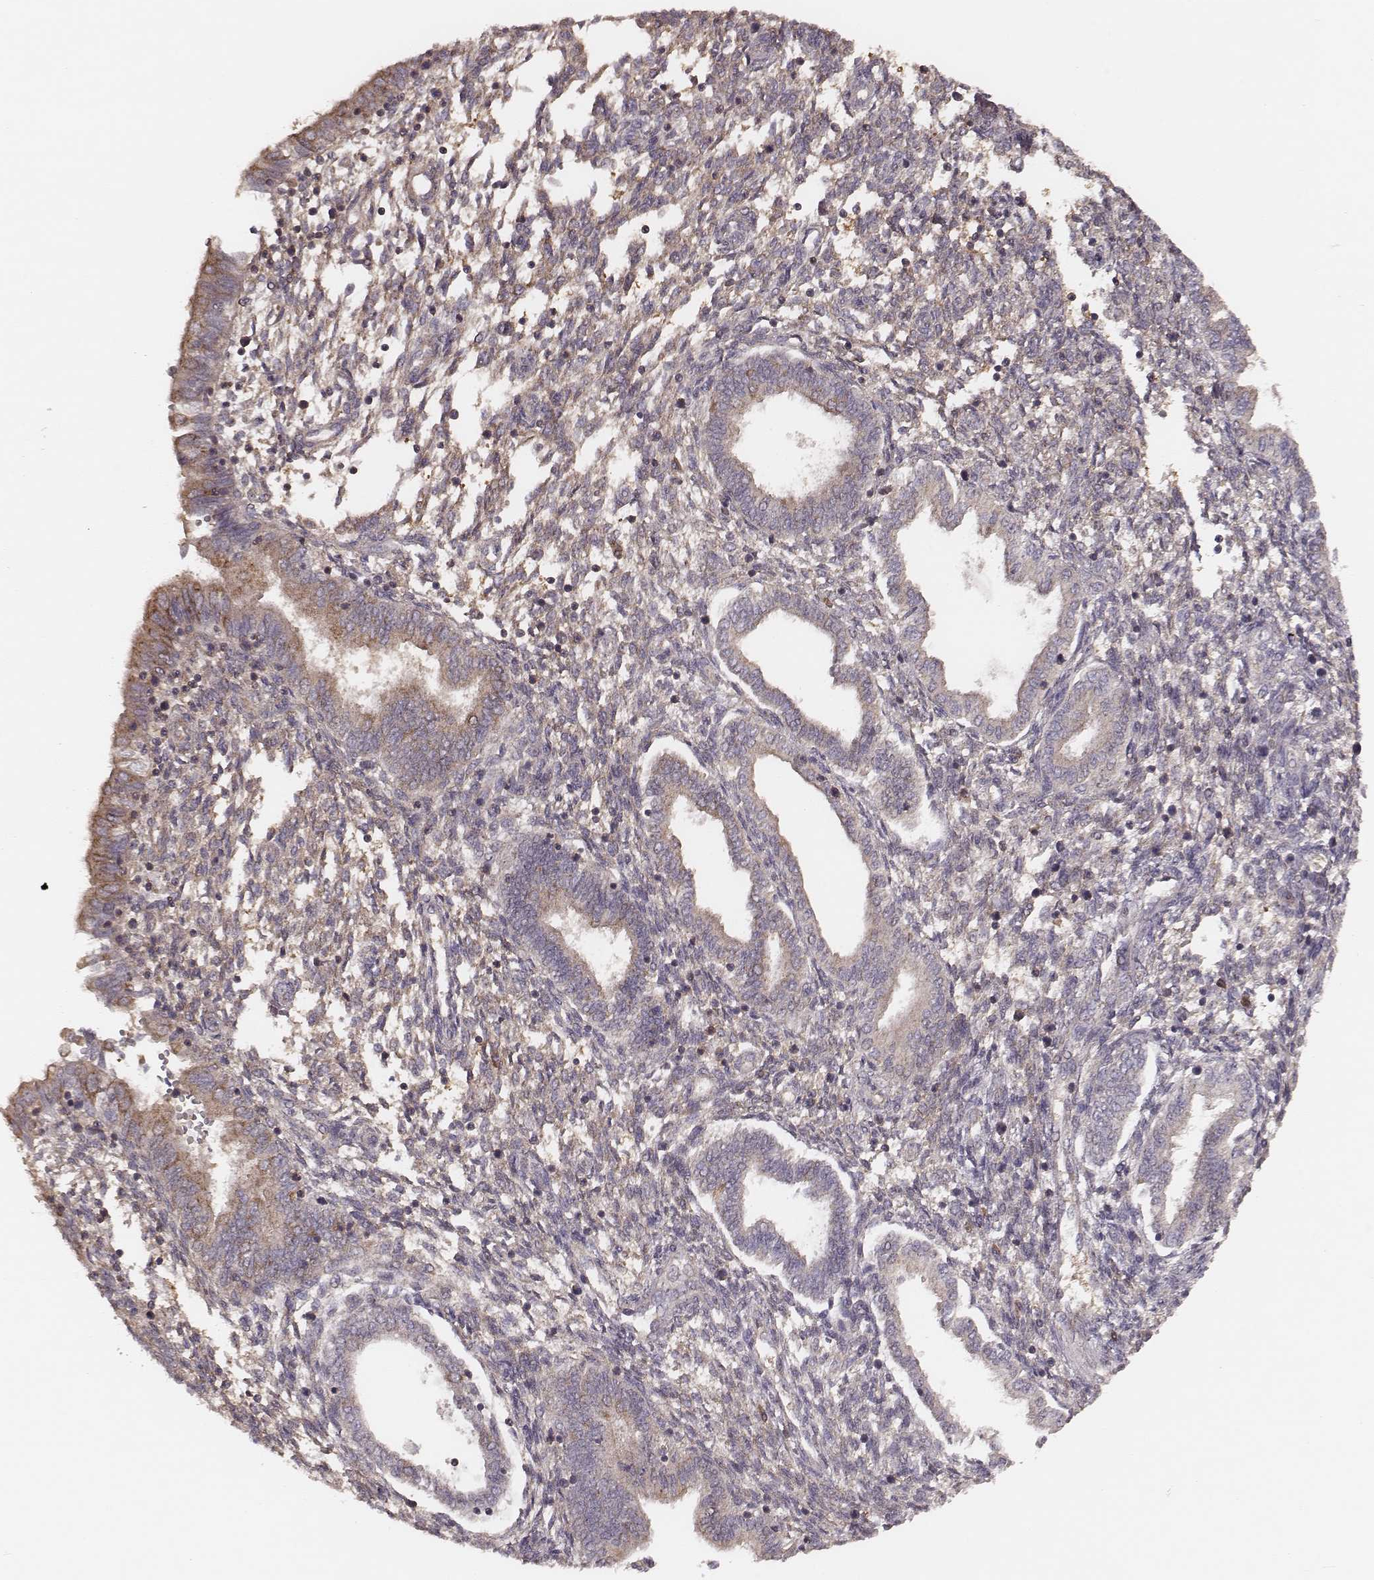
{"staining": {"intensity": "weak", "quantity": "25%-75%", "location": "cytoplasmic/membranous"}, "tissue": "endometrium", "cell_type": "Cells in endometrial stroma", "image_type": "normal", "snomed": [{"axis": "morphology", "description": "Normal tissue, NOS"}, {"axis": "topography", "description": "Endometrium"}], "caption": "Weak cytoplasmic/membranous staining is seen in about 25%-75% of cells in endometrial stroma in normal endometrium.", "gene": "CARS1", "patient": {"sex": "female", "age": 42}}